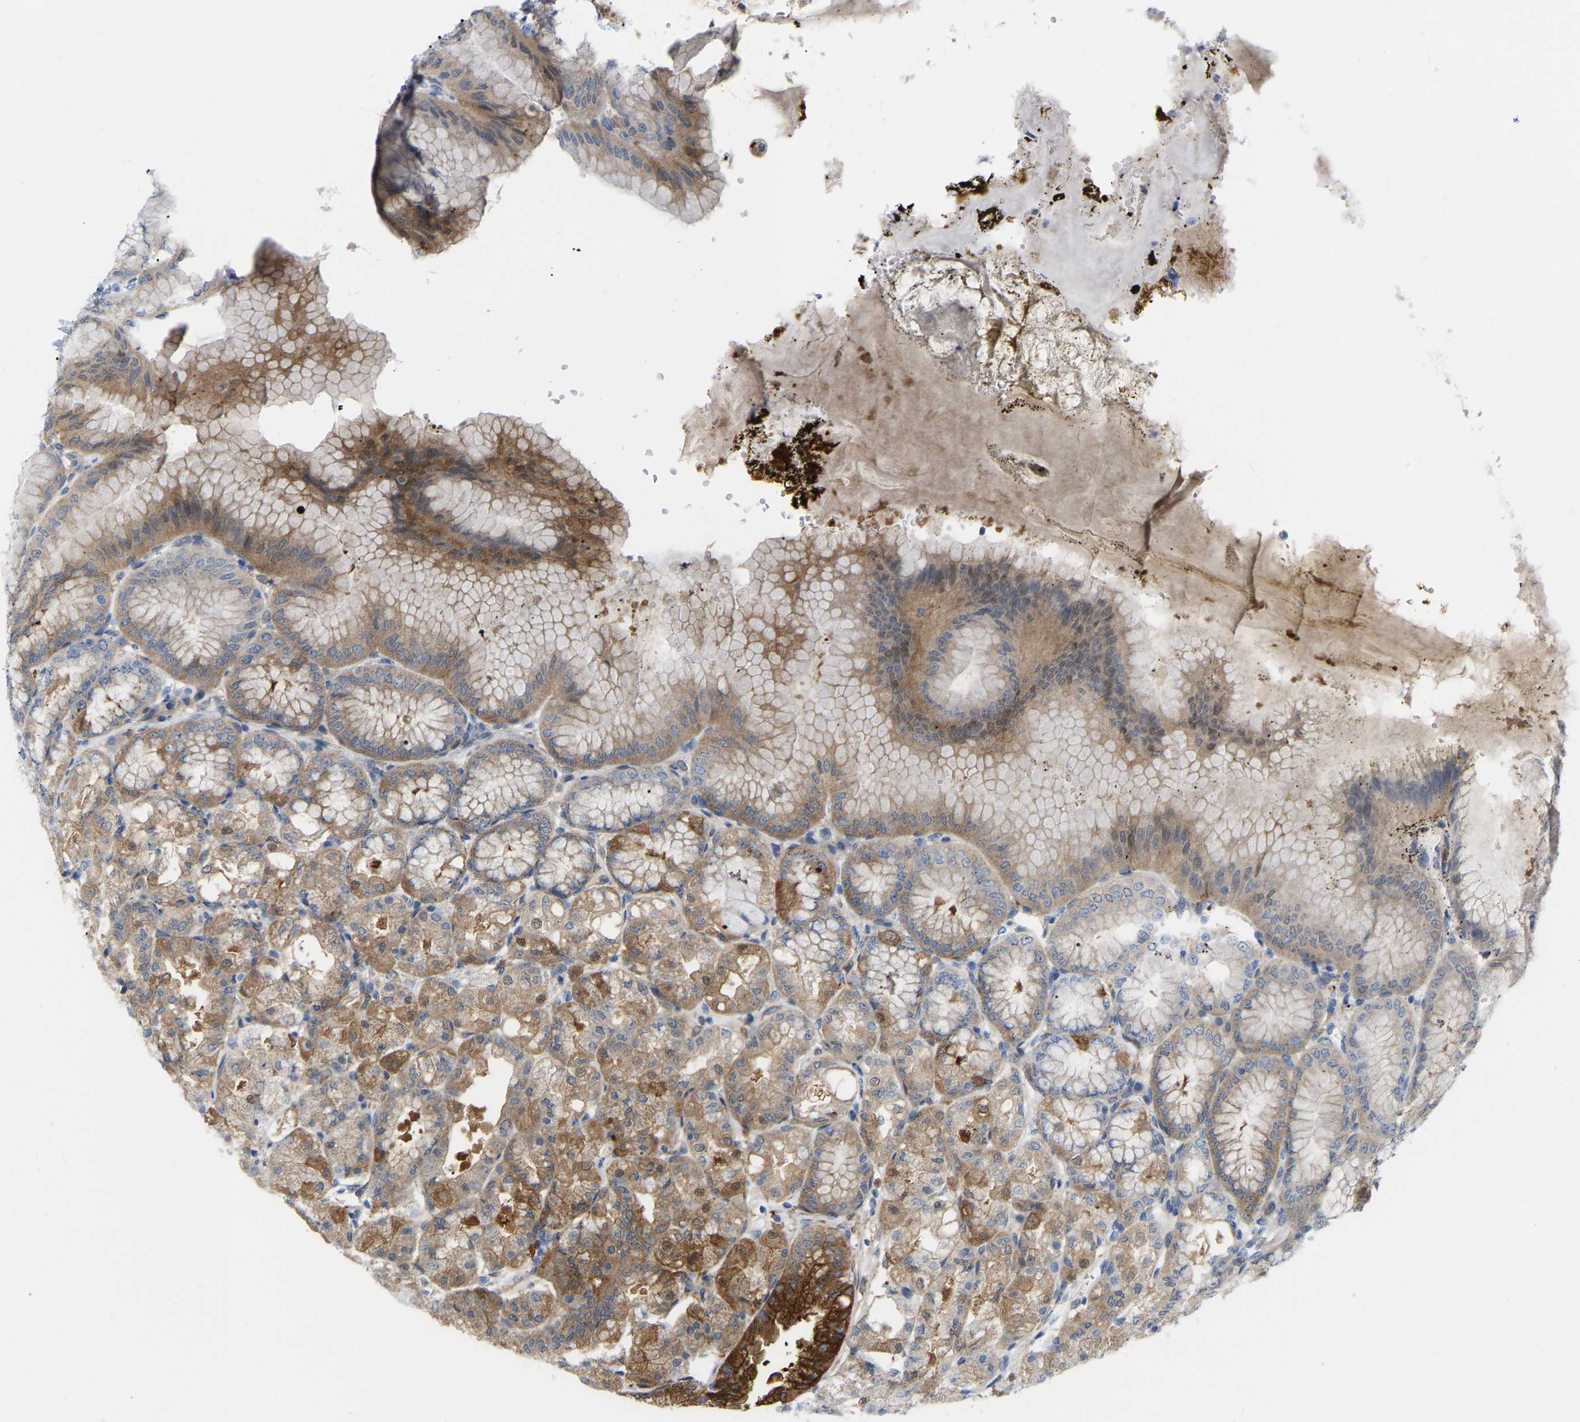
{"staining": {"intensity": "moderate", "quantity": "25%-75%", "location": "cytoplasmic/membranous"}, "tissue": "stomach", "cell_type": "Glandular cells", "image_type": "normal", "snomed": [{"axis": "morphology", "description": "Normal tissue, NOS"}, {"axis": "topography", "description": "Stomach, lower"}], "caption": "Stomach stained with a brown dye displays moderate cytoplasmic/membranous positive staining in approximately 25%-75% of glandular cells.", "gene": "ABTB2", "patient": {"sex": "male", "age": 71}}